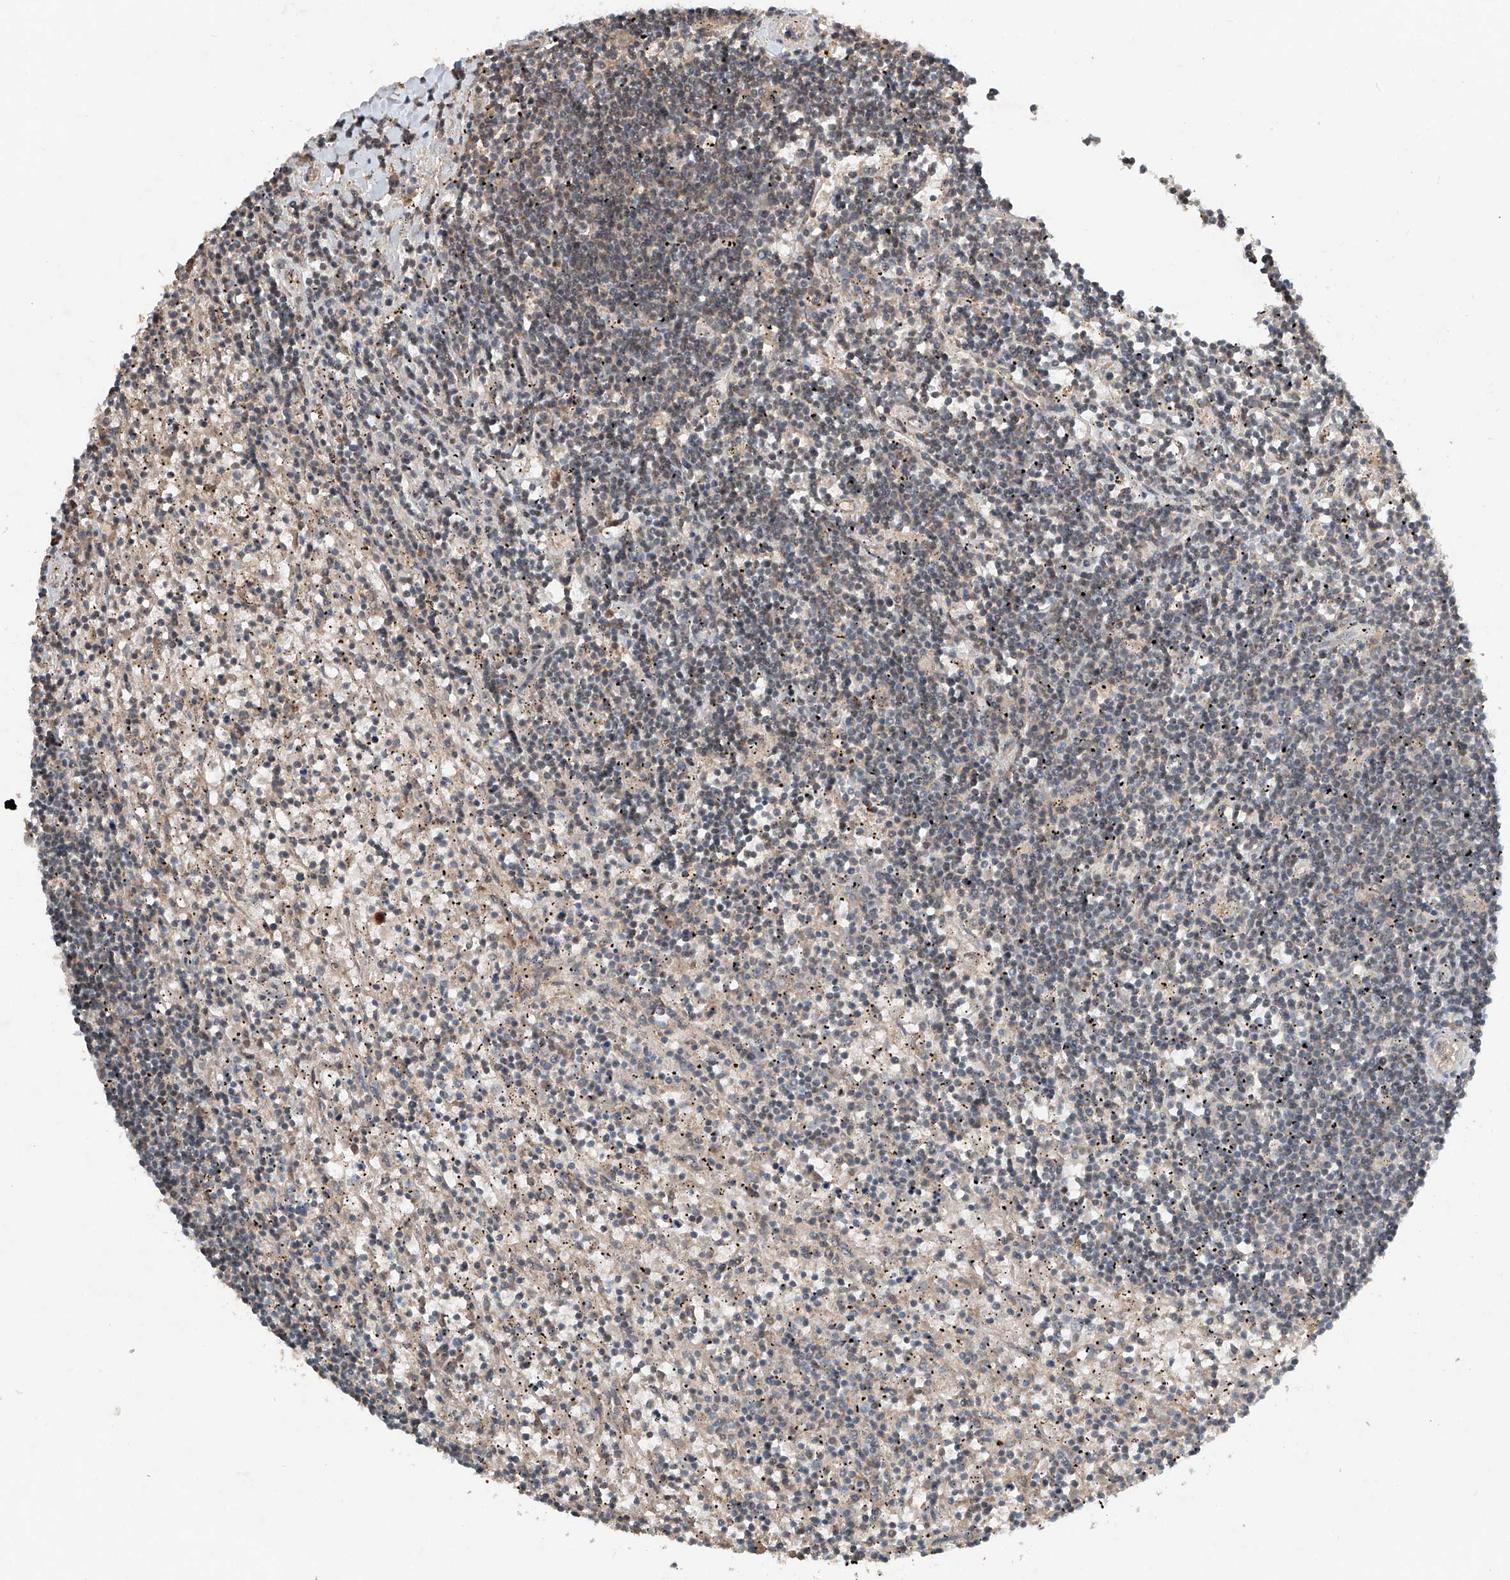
{"staining": {"intensity": "weak", "quantity": "<25%", "location": "cytoplasmic/membranous"}, "tissue": "lymphoma", "cell_type": "Tumor cells", "image_type": "cancer", "snomed": [{"axis": "morphology", "description": "Malignant lymphoma, non-Hodgkin's type, Low grade"}, {"axis": "topography", "description": "Spleen"}], "caption": "Immunohistochemistry photomicrograph of neoplastic tissue: human malignant lymphoma, non-Hodgkin's type (low-grade) stained with DAB displays no significant protein staining in tumor cells. (Immunohistochemistry (ihc), brightfield microscopy, high magnification).", "gene": "ADAM23", "patient": {"sex": "male", "age": 76}}